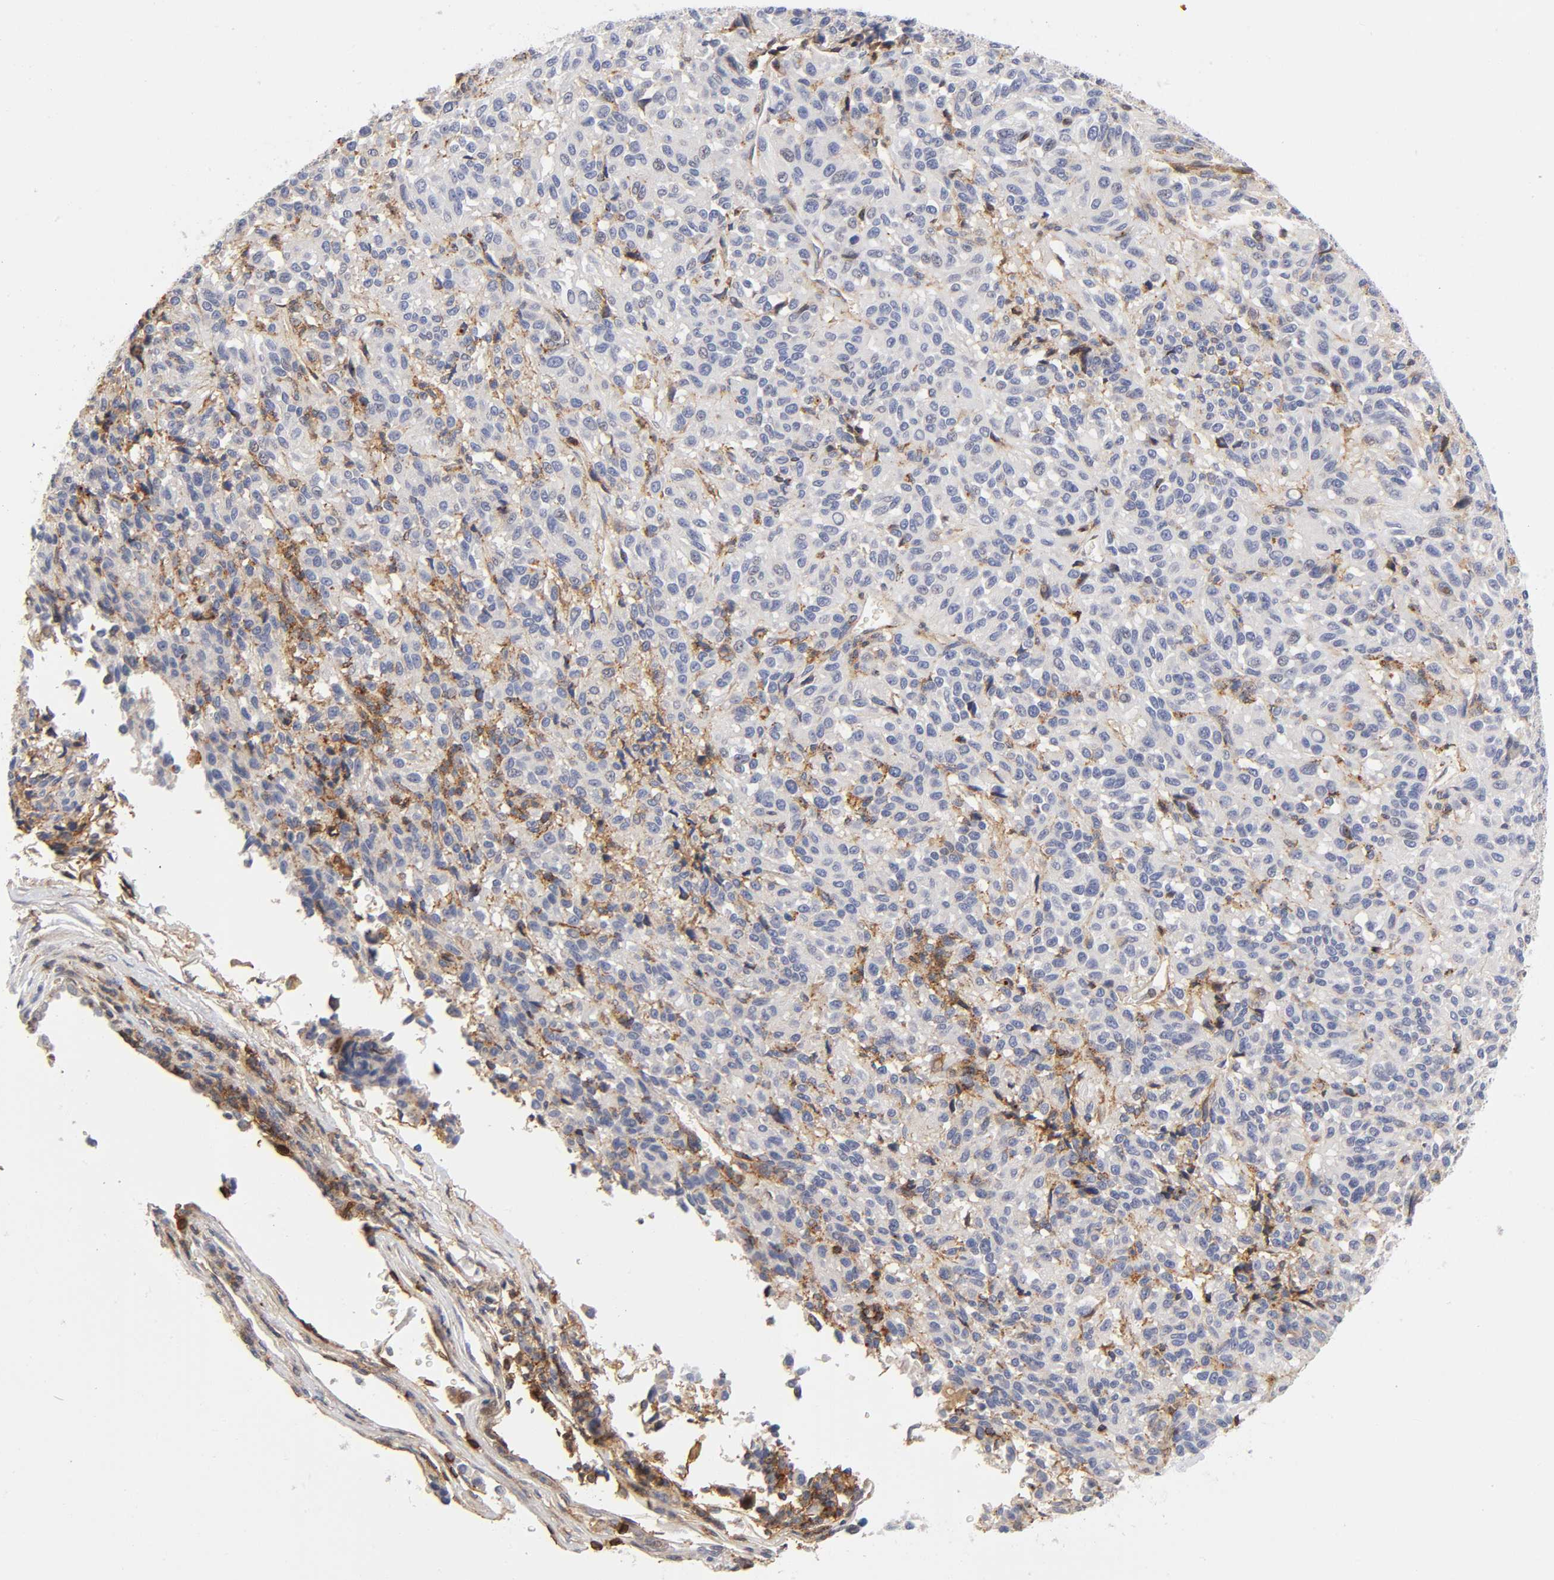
{"staining": {"intensity": "negative", "quantity": "none", "location": "none"}, "tissue": "melanoma", "cell_type": "Tumor cells", "image_type": "cancer", "snomed": [{"axis": "morphology", "description": "Malignant melanoma, Metastatic site"}, {"axis": "topography", "description": "Lung"}], "caption": "Immunohistochemistry image of neoplastic tissue: human melanoma stained with DAB (3,3'-diaminobenzidine) shows no significant protein expression in tumor cells. The staining is performed using DAB (3,3'-diaminobenzidine) brown chromogen with nuclei counter-stained in using hematoxylin.", "gene": "ANXA7", "patient": {"sex": "male", "age": 64}}